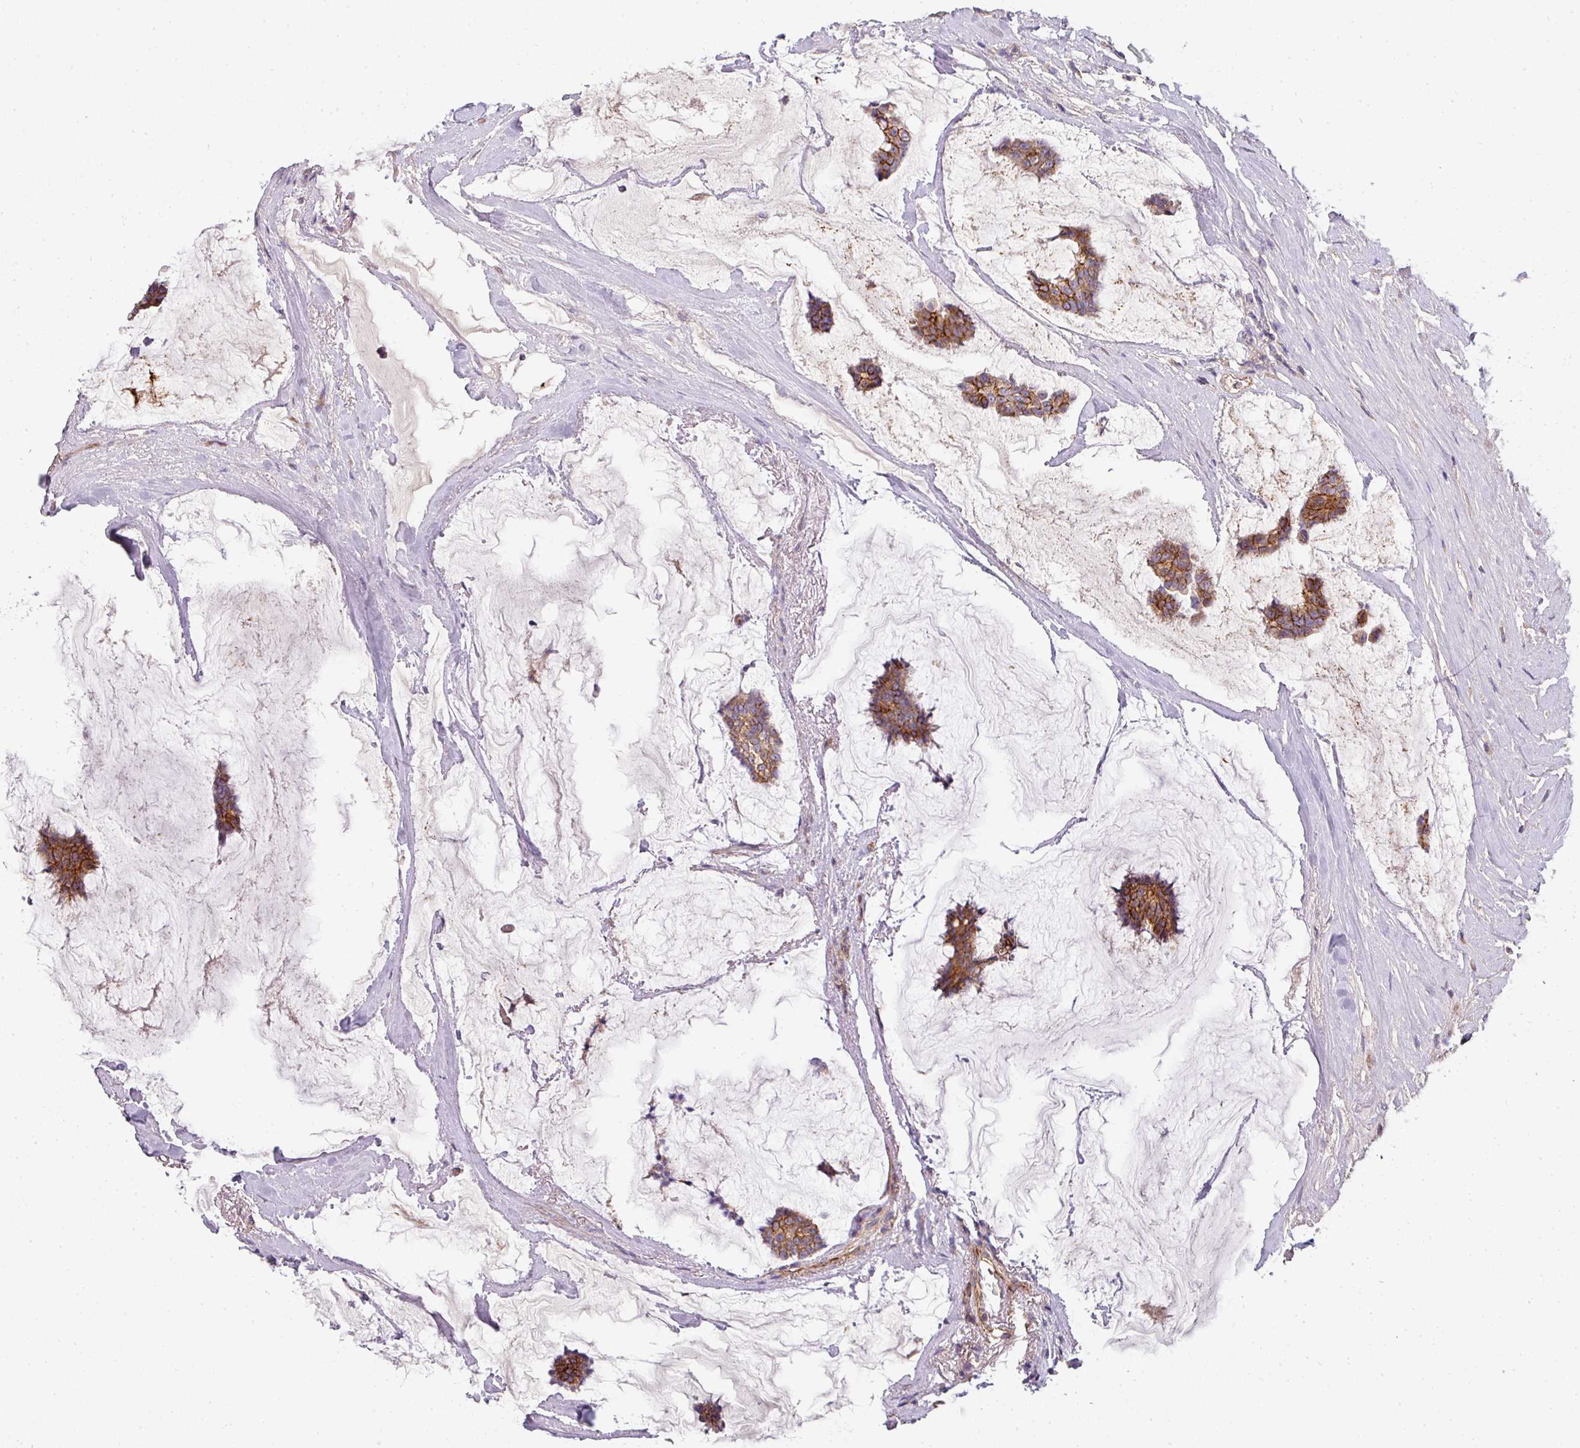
{"staining": {"intensity": "moderate", "quantity": ">75%", "location": "cytoplasmic/membranous"}, "tissue": "breast cancer", "cell_type": "Tumor cells", "image_type": "cancer", "snomed": [{"axis": "morphology", "description": "Duct carcinoma"}, {"axis": "topography", "description": "Breast"}], "caption": "Tumor cells demonstrate medium levels of moderate cytoplasmic/membranous expression in about >75% of cells in human breast cancer.", "gene": "PCDH1", "patient": {"sex": "female", "age": 93}}